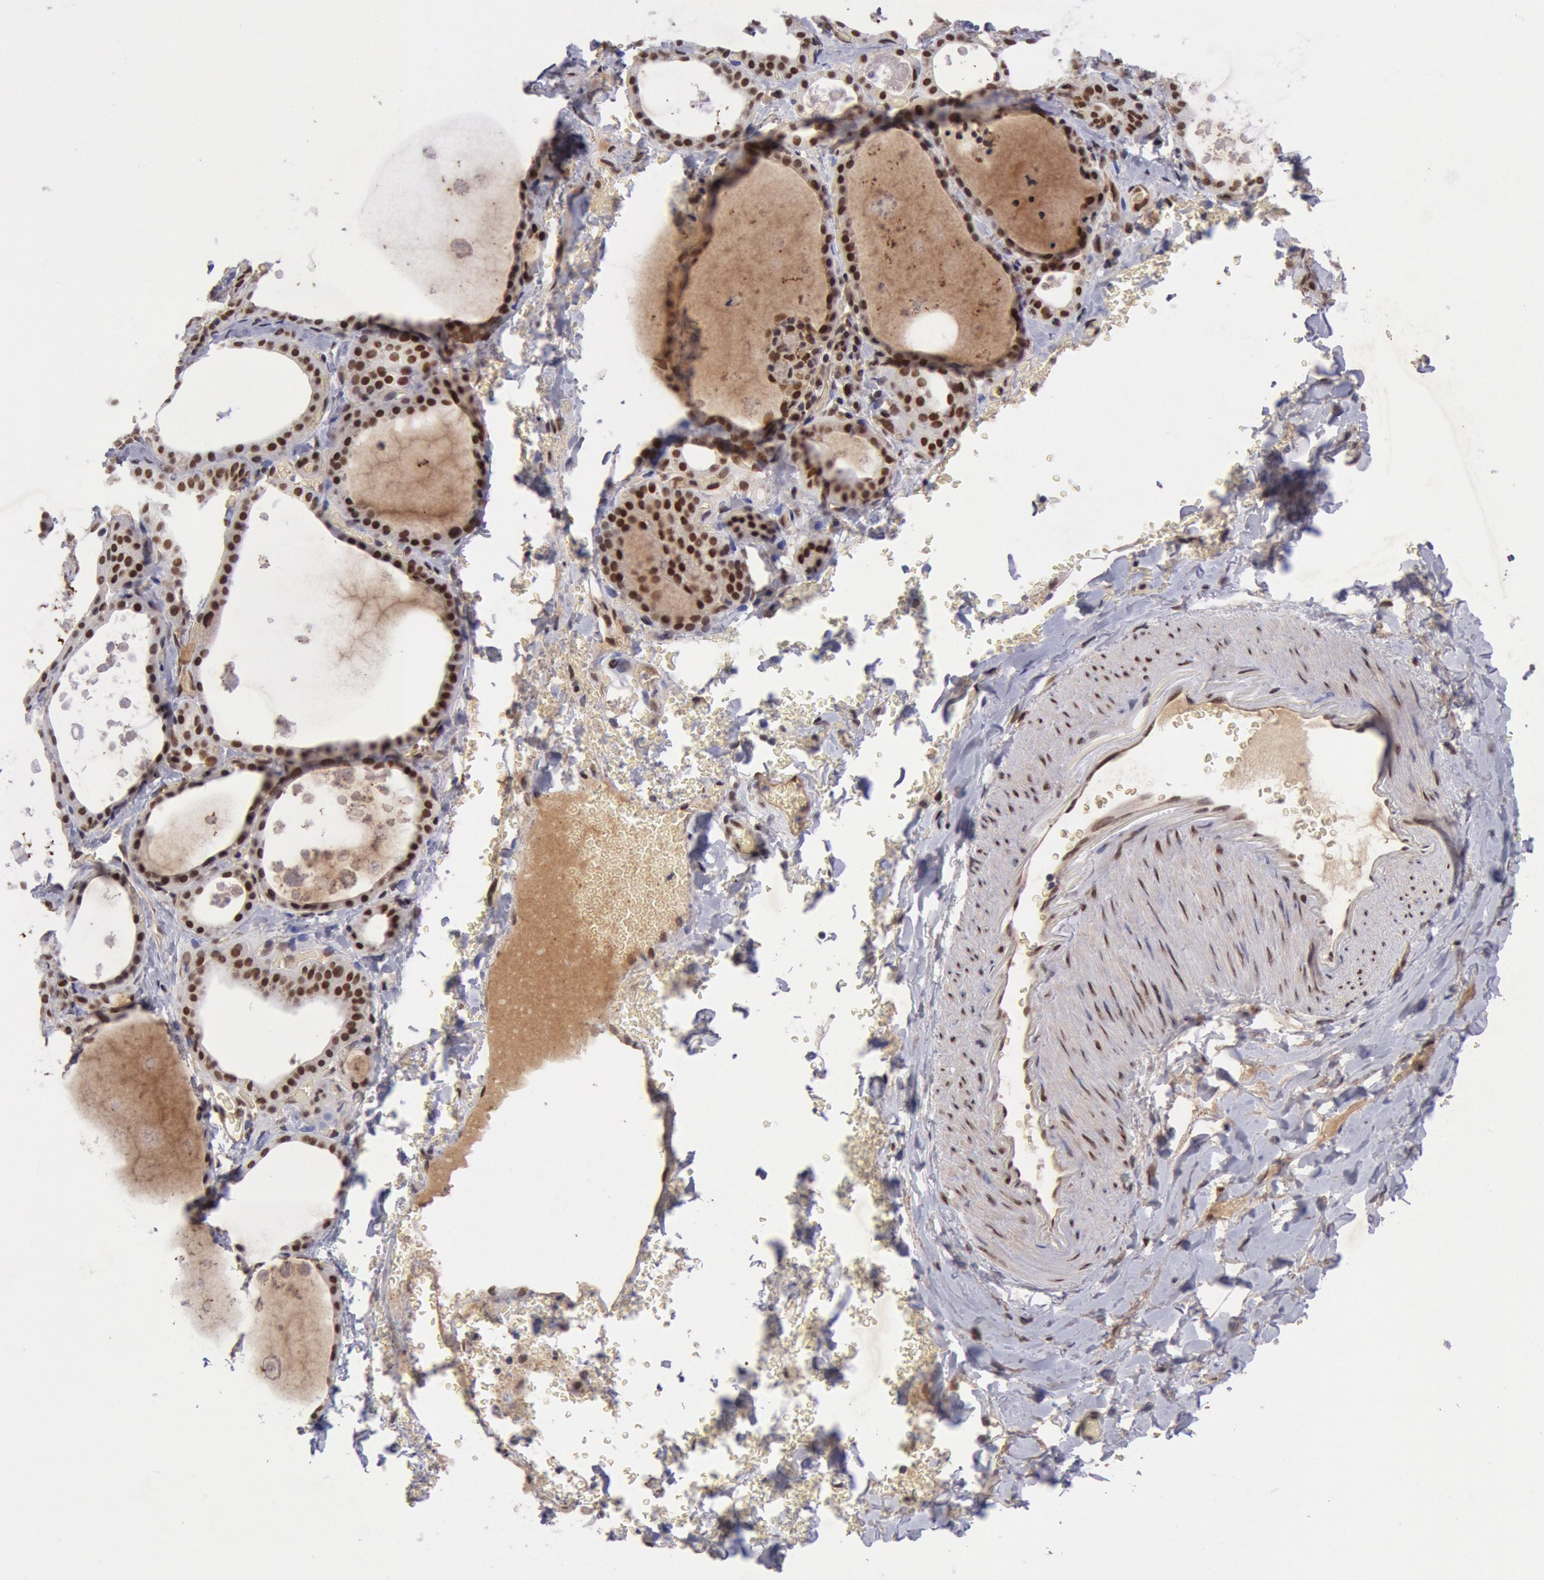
{"staining": {"intensity": "strong", "quantity": ">75%", "location": "nuclear"}, "tissue": "thyroid gland", "cell_type": "Glandular cells", "image_type": "normal", "snomed": [{"axis": "morphology", "description": "Normal tissue, NOS"}, {"axis": "topography", "description": "Thyroid gland"}], "caption": "Immunohistochemistry (IHC) image of benign thyroid gland stained for a protein (brown), which shows high levels of strong nuclear expression in about >75% of glandular cells.", "gene": "CDKN2B", "patient": {"sex": "male", "age": 61}}